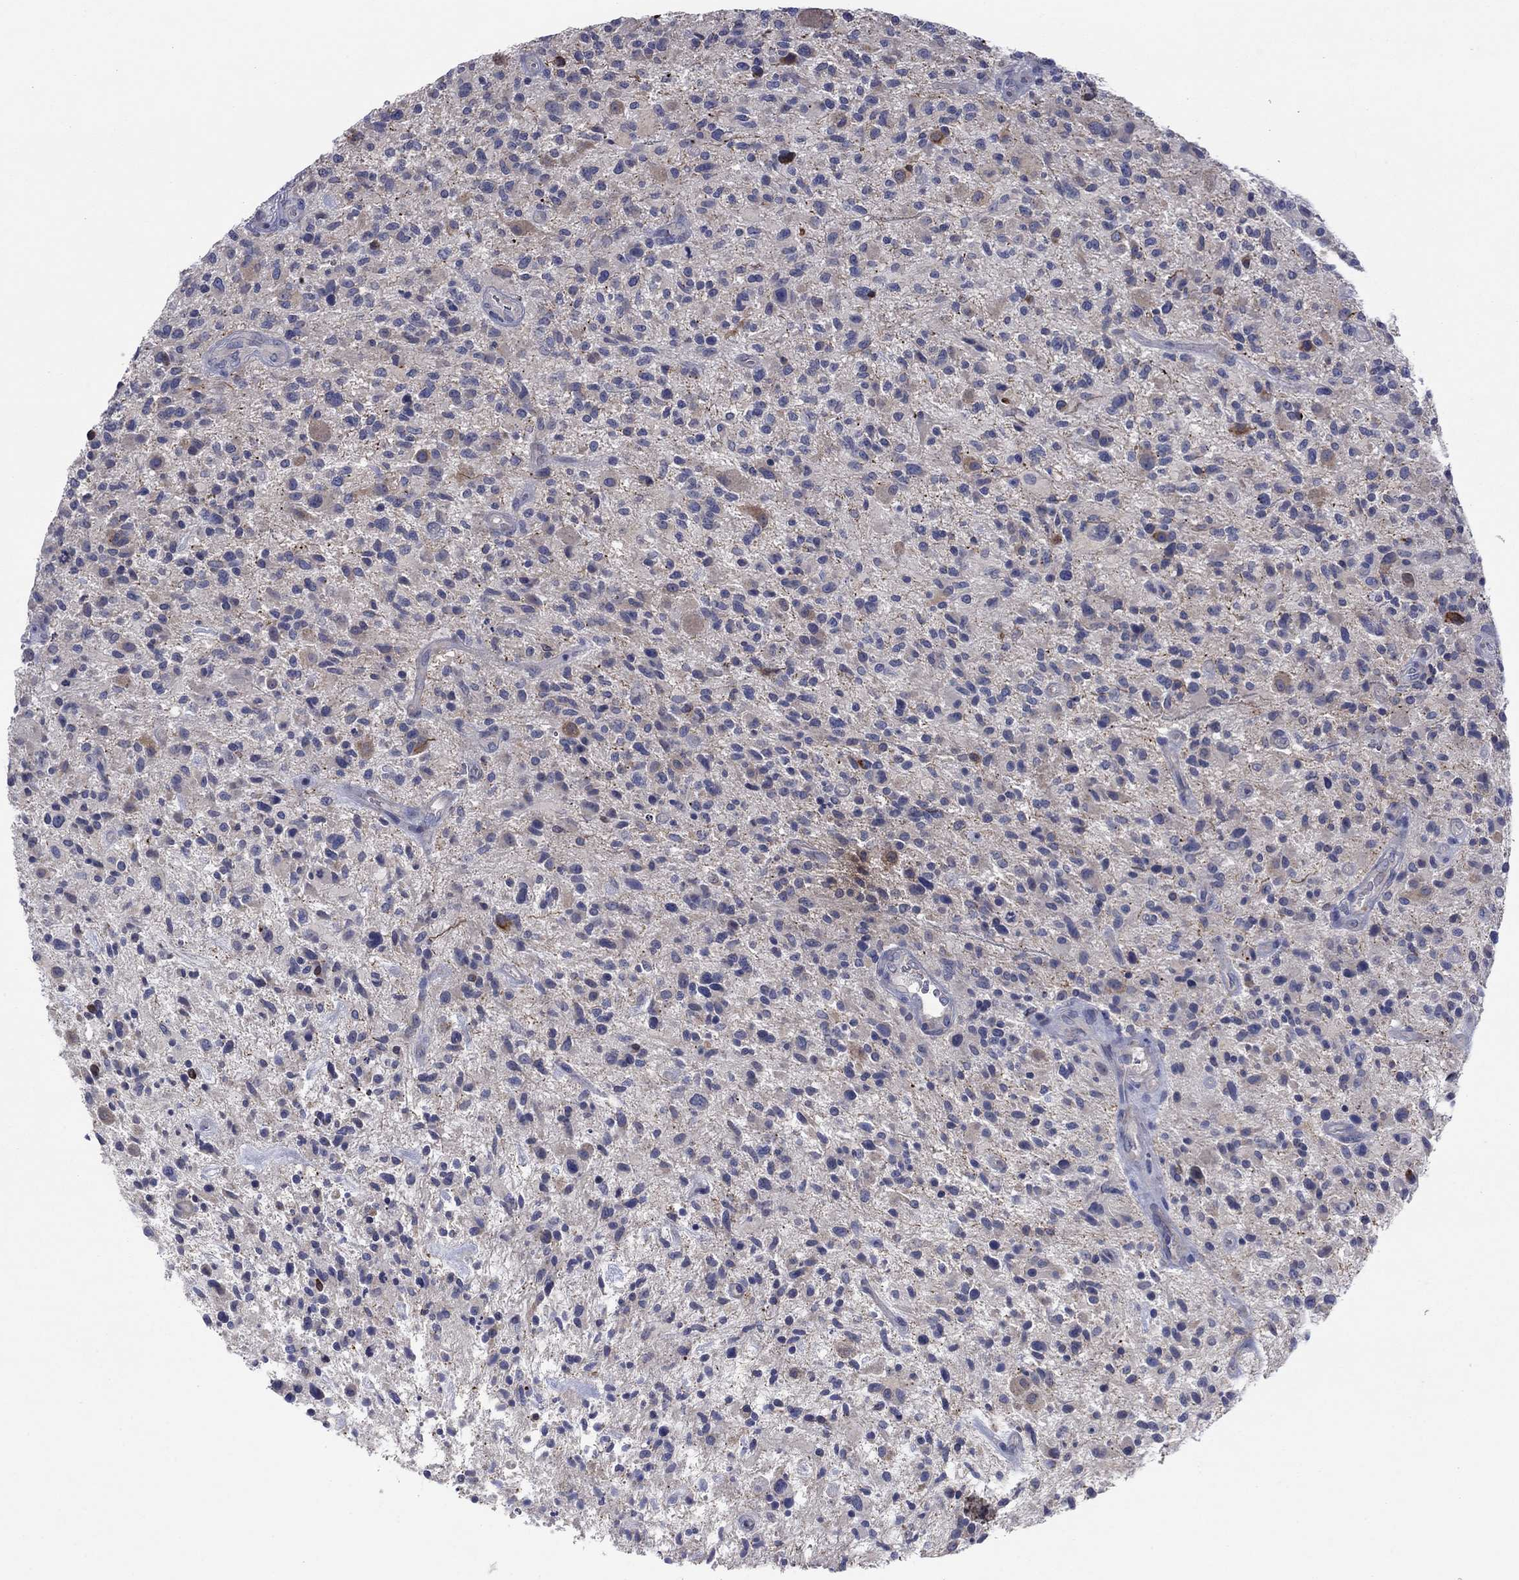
{"staining": {"intensity": "negative", "quantity": "none", "location": "none"}, "tissue": "glioma", "cell_type": "Tumor cells", "image_type": "cancer", "snomed": [{"axis": "morphology", "description": "Glioma, malignant, High grade"}, {"axis": "topography", "description": "Brain"}], "caption": "This is a histopathology image of IHC staining of malignant glioma (high-grade), which shows no positivity in tumor cells. Nuclei are stained in blue.", "gene": "PLCL2", "patient": {"sex": "male", "age": 47}}